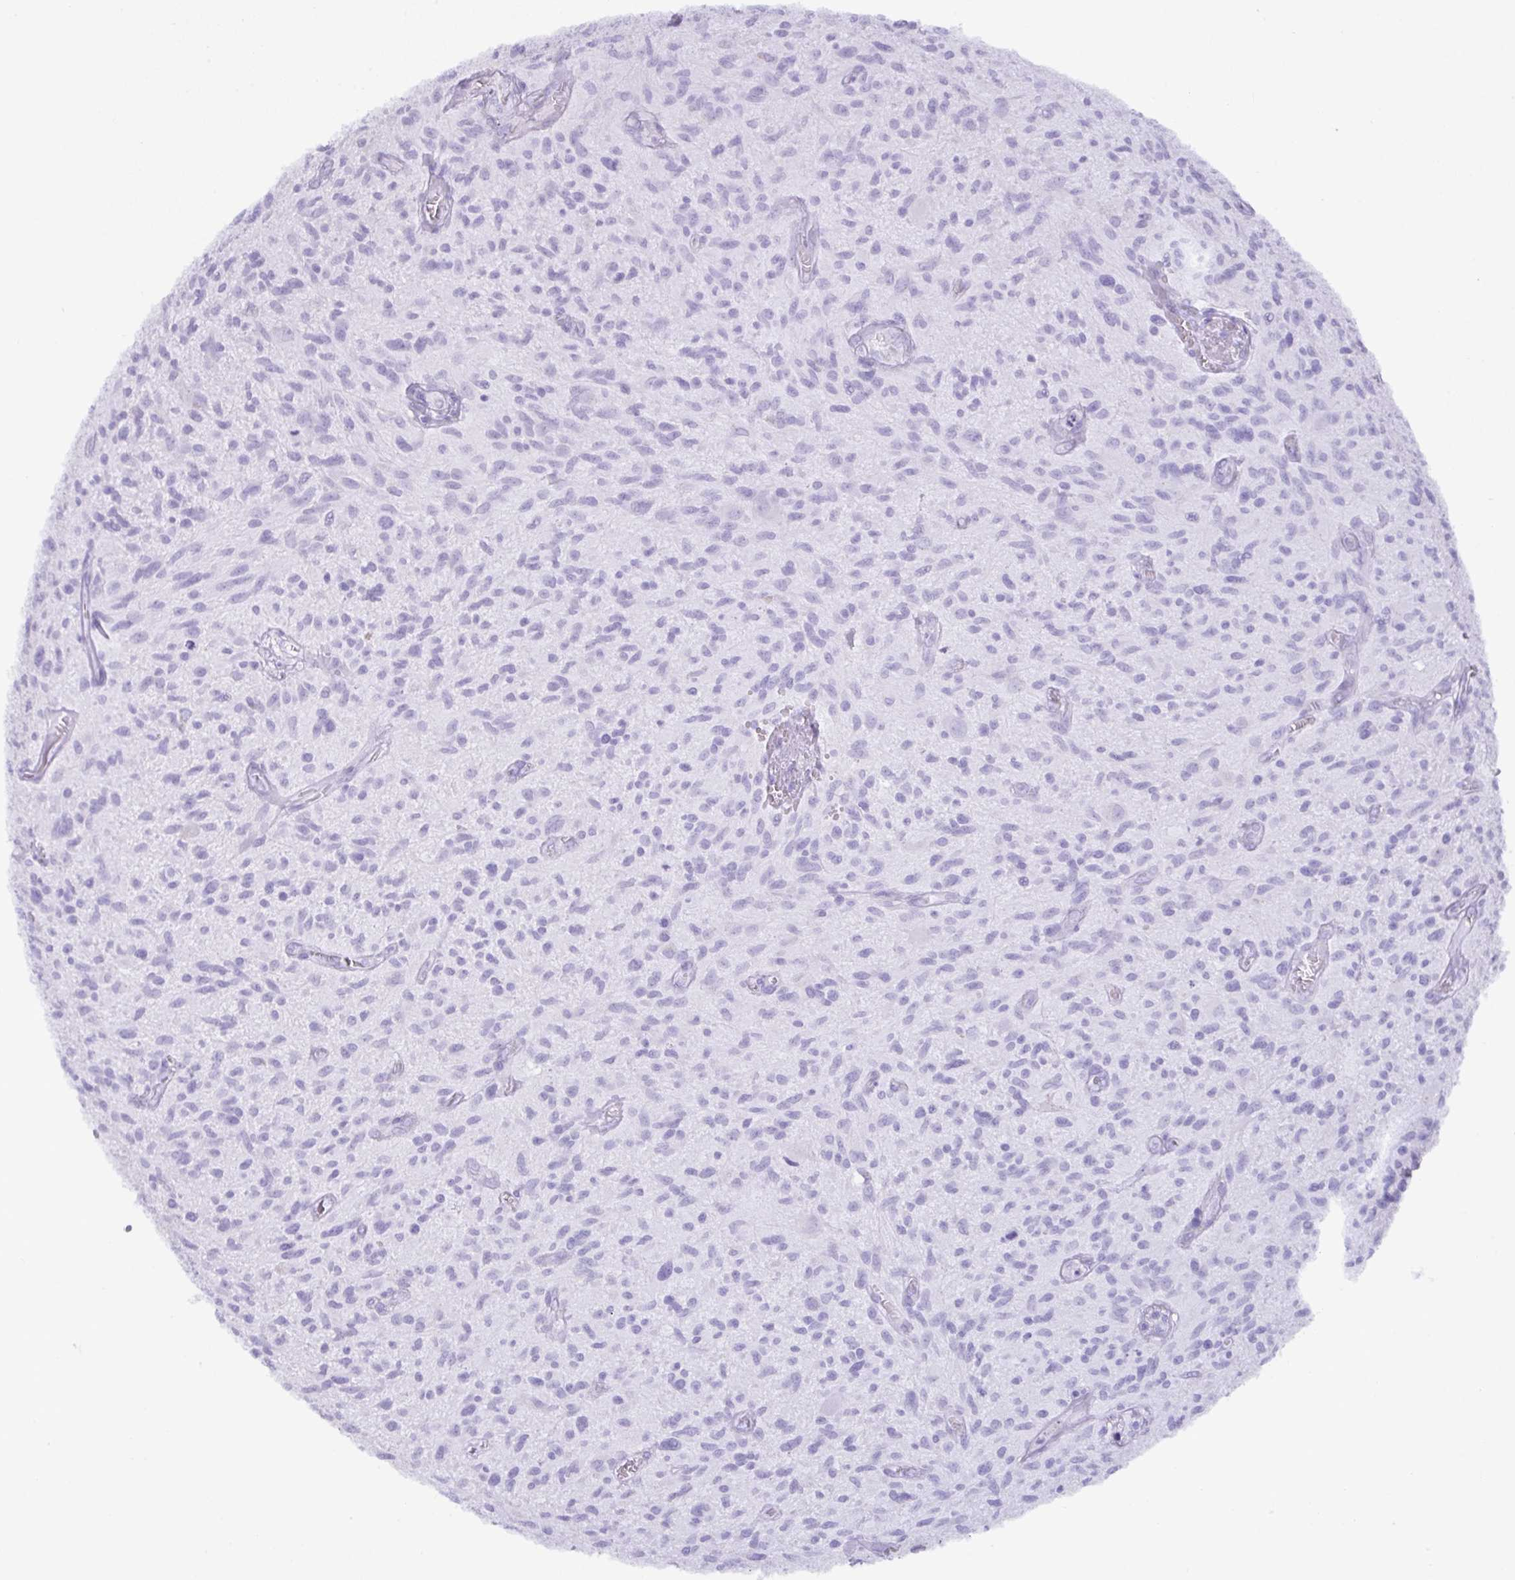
{"staining": {"intensity": "negative", "quantity": "none", "location": "none"}, "tissue": "glioma", "cell_type": "Tumor cells", "image_type": "cancer", "snomed": [{"axis": "morphology", "description": "Glioma, malignant, High grade"}, {"axis": "topography", "description": "Brain"}], "caption": "Tumor cells are negative for brown protein staining in glioma.", "gene": "C4orf33", "patient": {"sex": "male", "age": 75}}